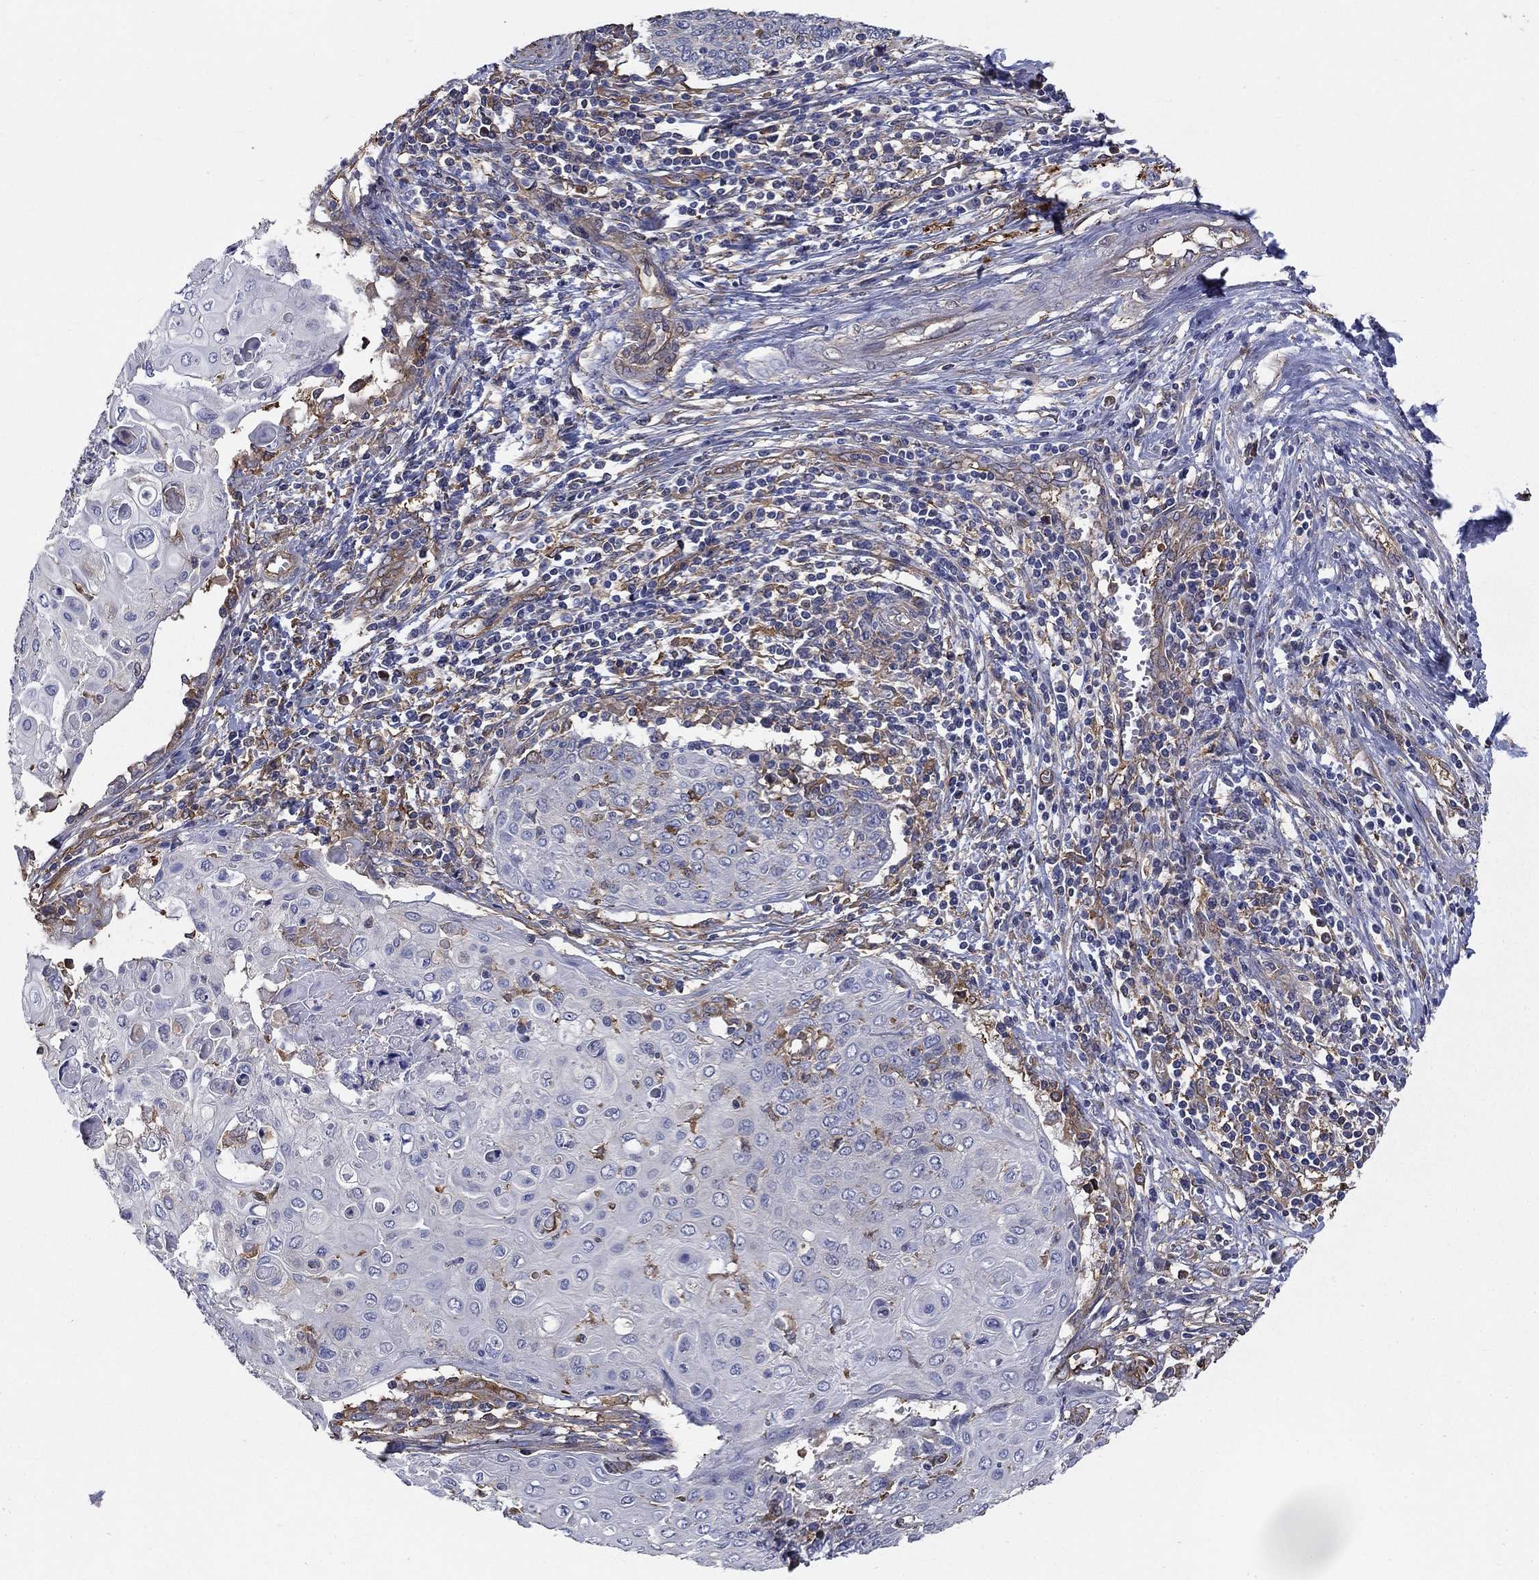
{"staining": {"intensity": "moderate", "quantity": "<25%", "location": "cytoplasmic/membranous"}, "tissue": "cervical cancer", "cell_type": "Tumor cells", "image_type": "cancer", "snomed": [{"axis": "morphology", "description": "Squamous cell carcinoma, NOS"}, {"axis": "topography", "description": "Cervix"}], "caption": "Immunohistochemistry image of neoplastic tissue: cervical cancer (squamous cell carcinoma) stained using immunohistochemistry (IHC) reveals low levels of moderate protein expression localized specifically in the cytoplasmic/membranous of tumor cells, appearing as a cytoplasmic/membranous brown color.", "gene": "DPYSL2", "patient": {"sex": "female", "age": 39}}